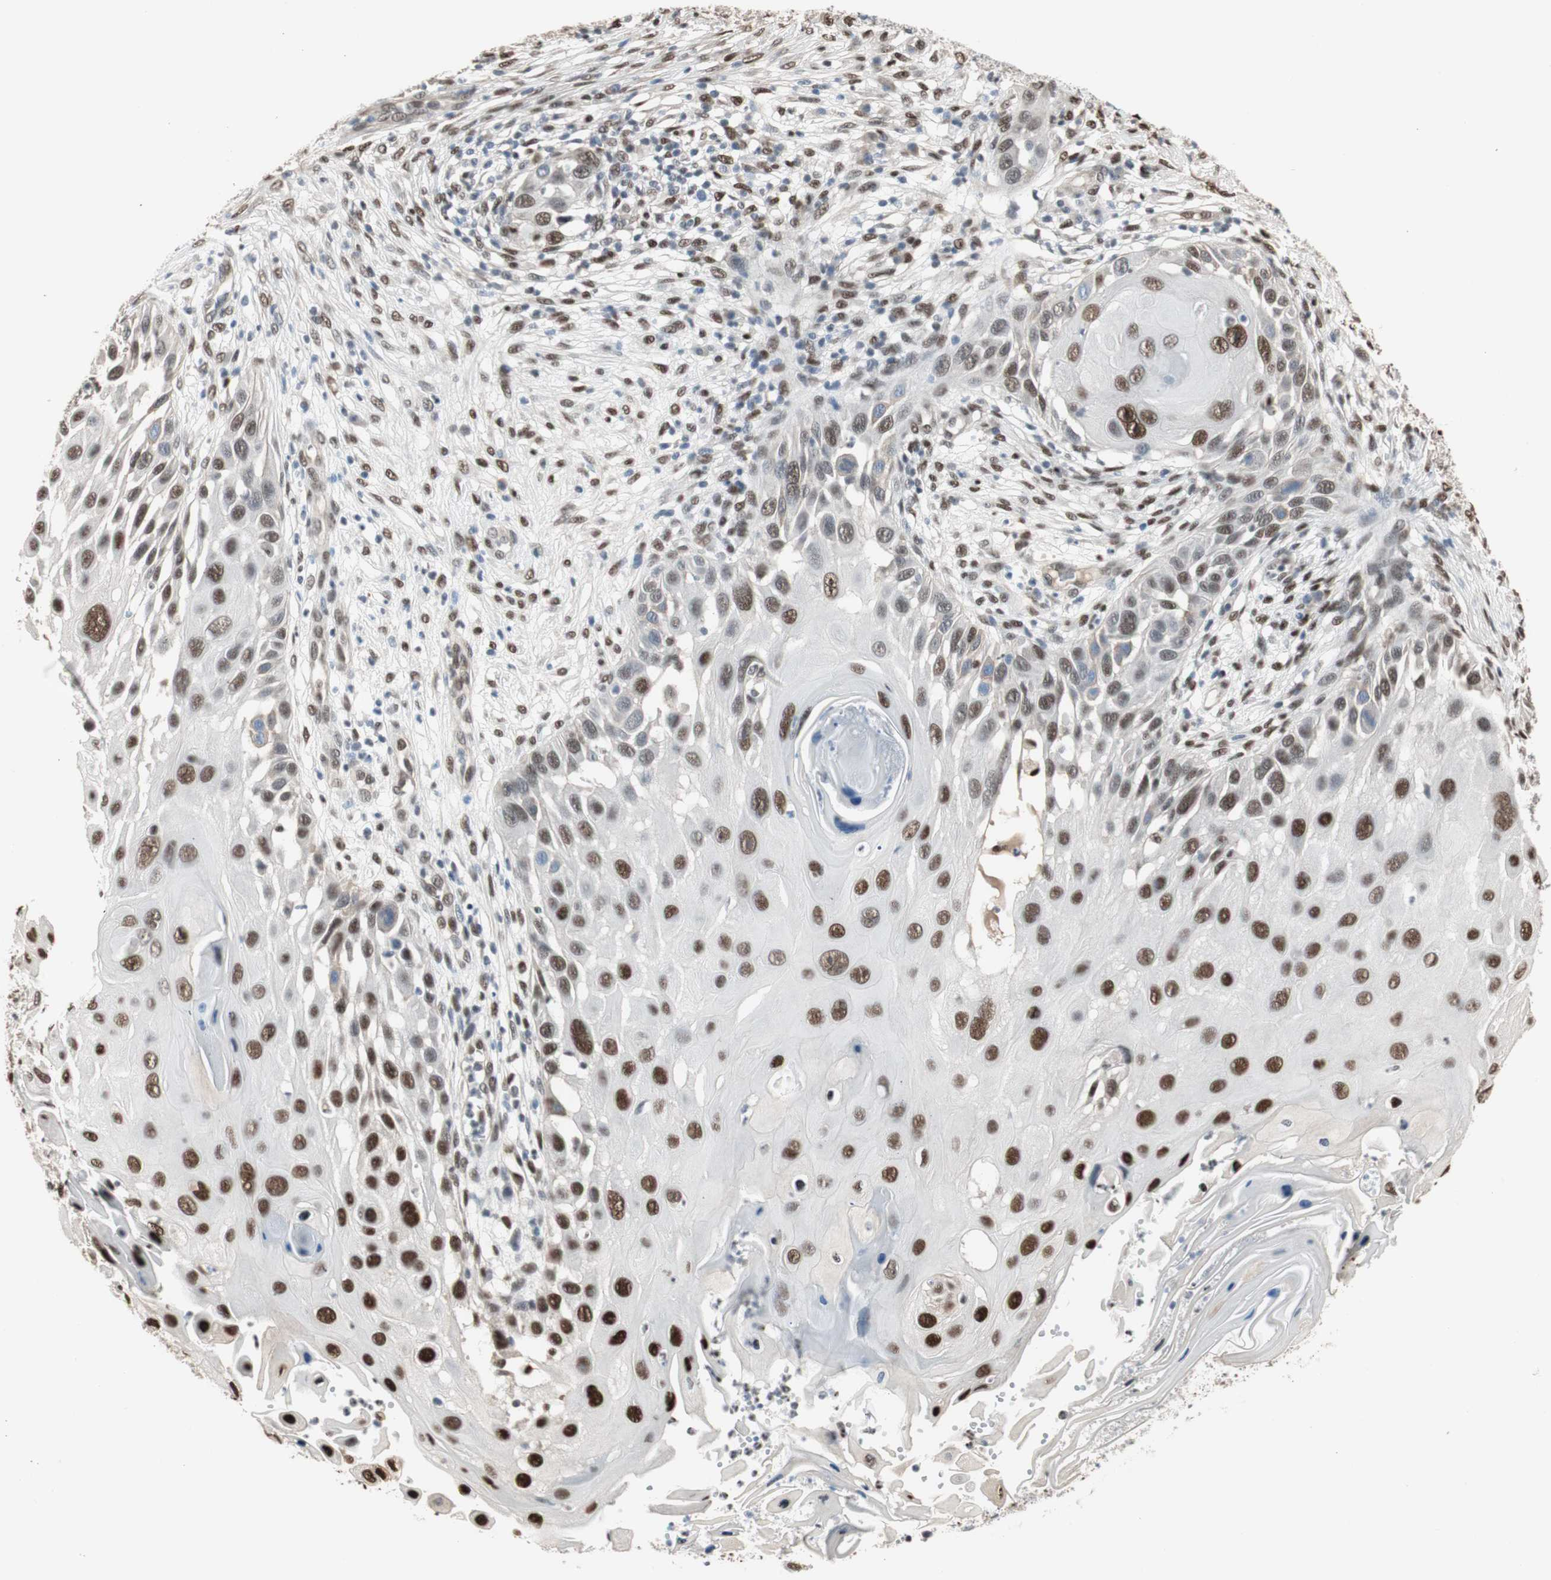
{"staining": {"intensity": "moderate", "quantity": "25%-75%", "location": "nuclear"}, "tissue": "skin cancer", "cell_type": "Tumor cells", "image_type": "cancer", "snomed": [{"axis": "morphology", "description": "Squamous cell carcinoma, NOS"}, {"axis": "topography", "description": "Skin"}], "caption": "A micrograph of skin cancer stained for a protein shows moderate nuclear brown staining in tumor cells.", "gene": "PML", "patient": {"sex": "female", "age": 44}}